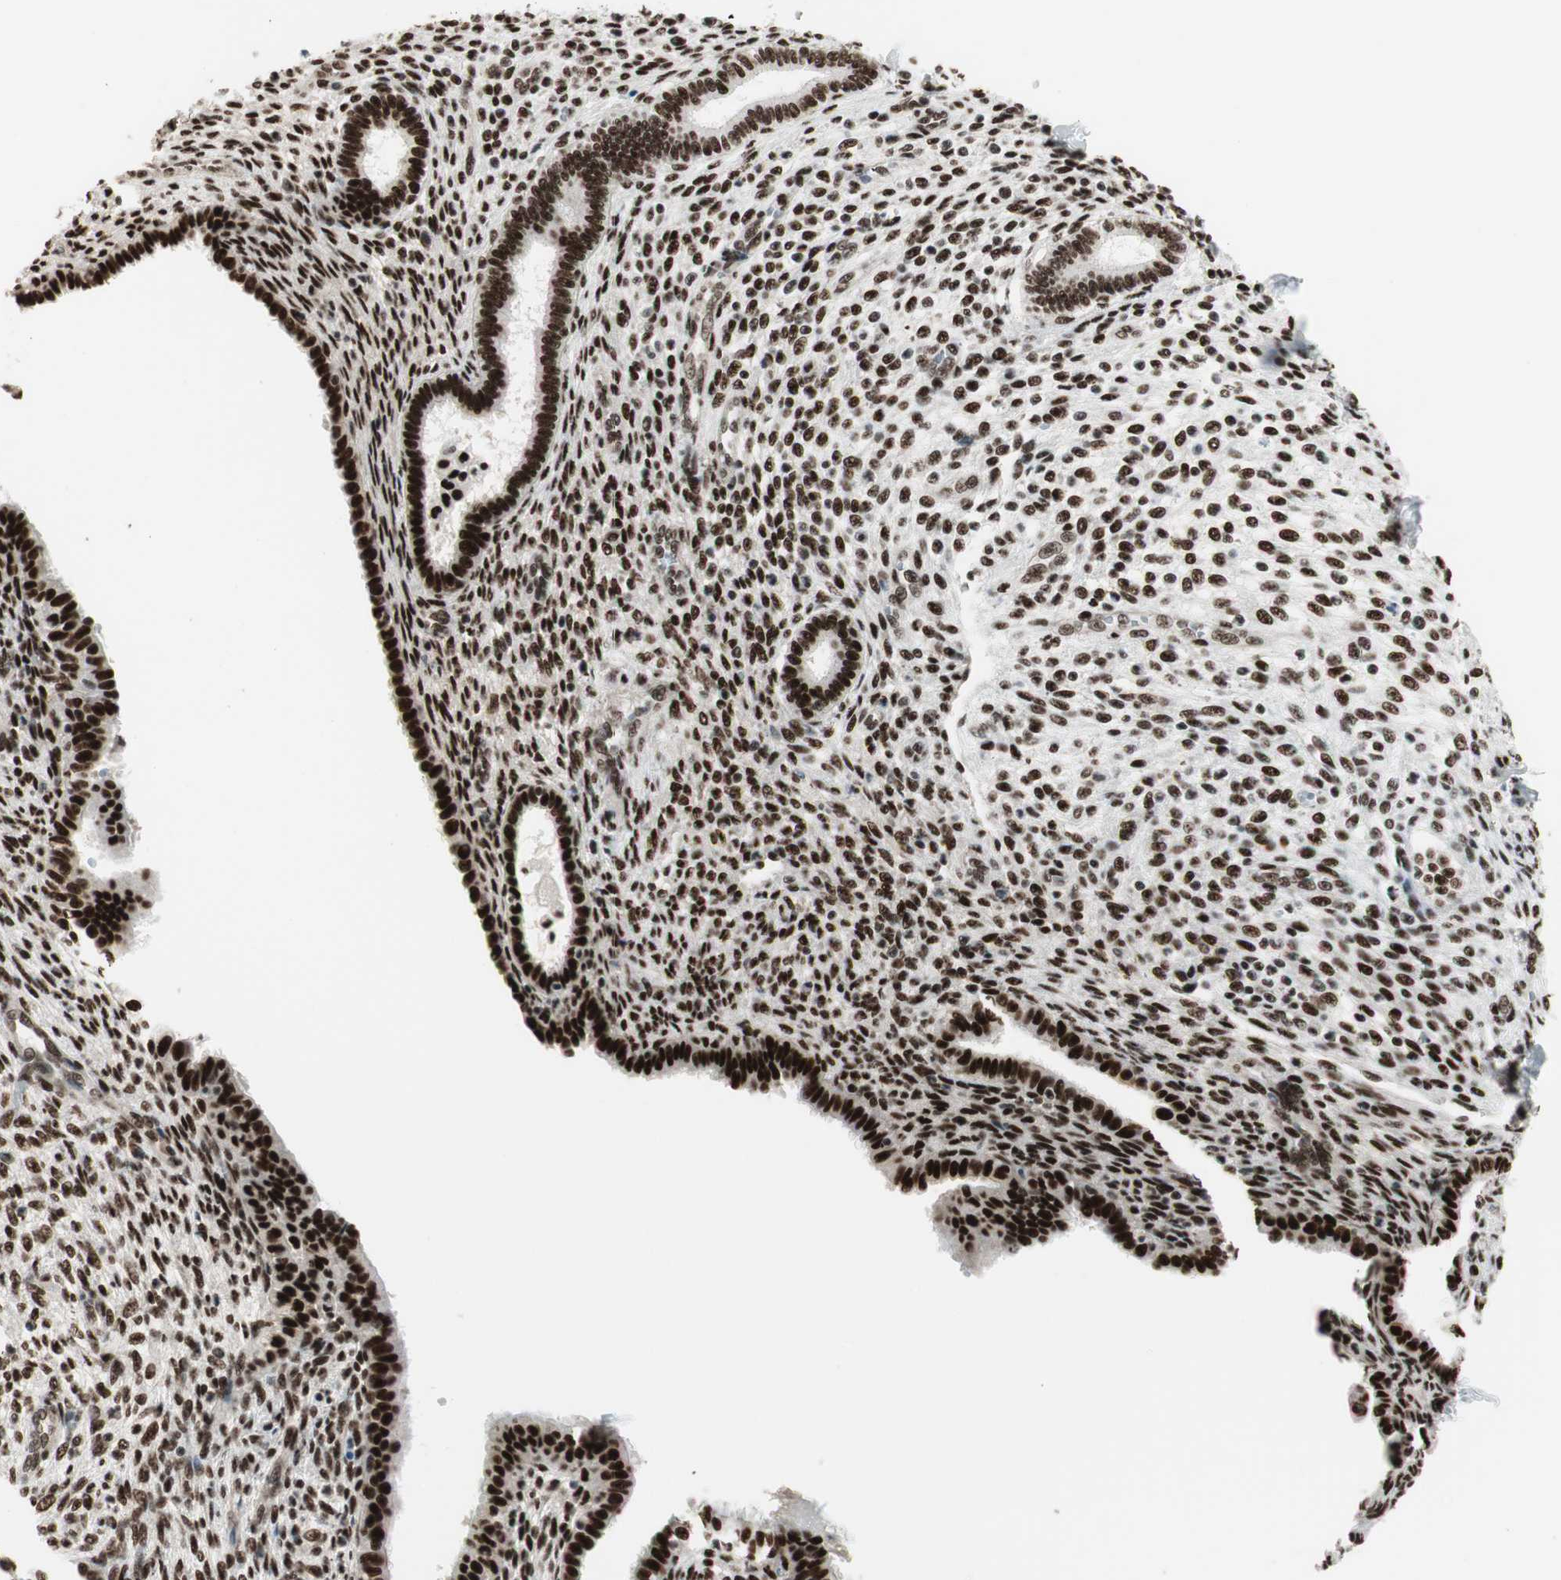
{"staining": {"intensity": "strong", "quantity": ">75%", "location": "nuclear"}, "tissue": "endometrium", "cell_type": "Cells in endometrial stroma", "image_type": "normal", "snomed": [{"axis": "morphology", "description": "Normal tissue, NOS"}, {"axis": "topography", "description": "Endometrium"}], "caption": "An image of human endometrium stained for a protein demonstrates strong nuclear brown staining in cells in endometrial stroma.", "gene": "HEXIM1", "patient": {"sex": "female", "age": 72}}